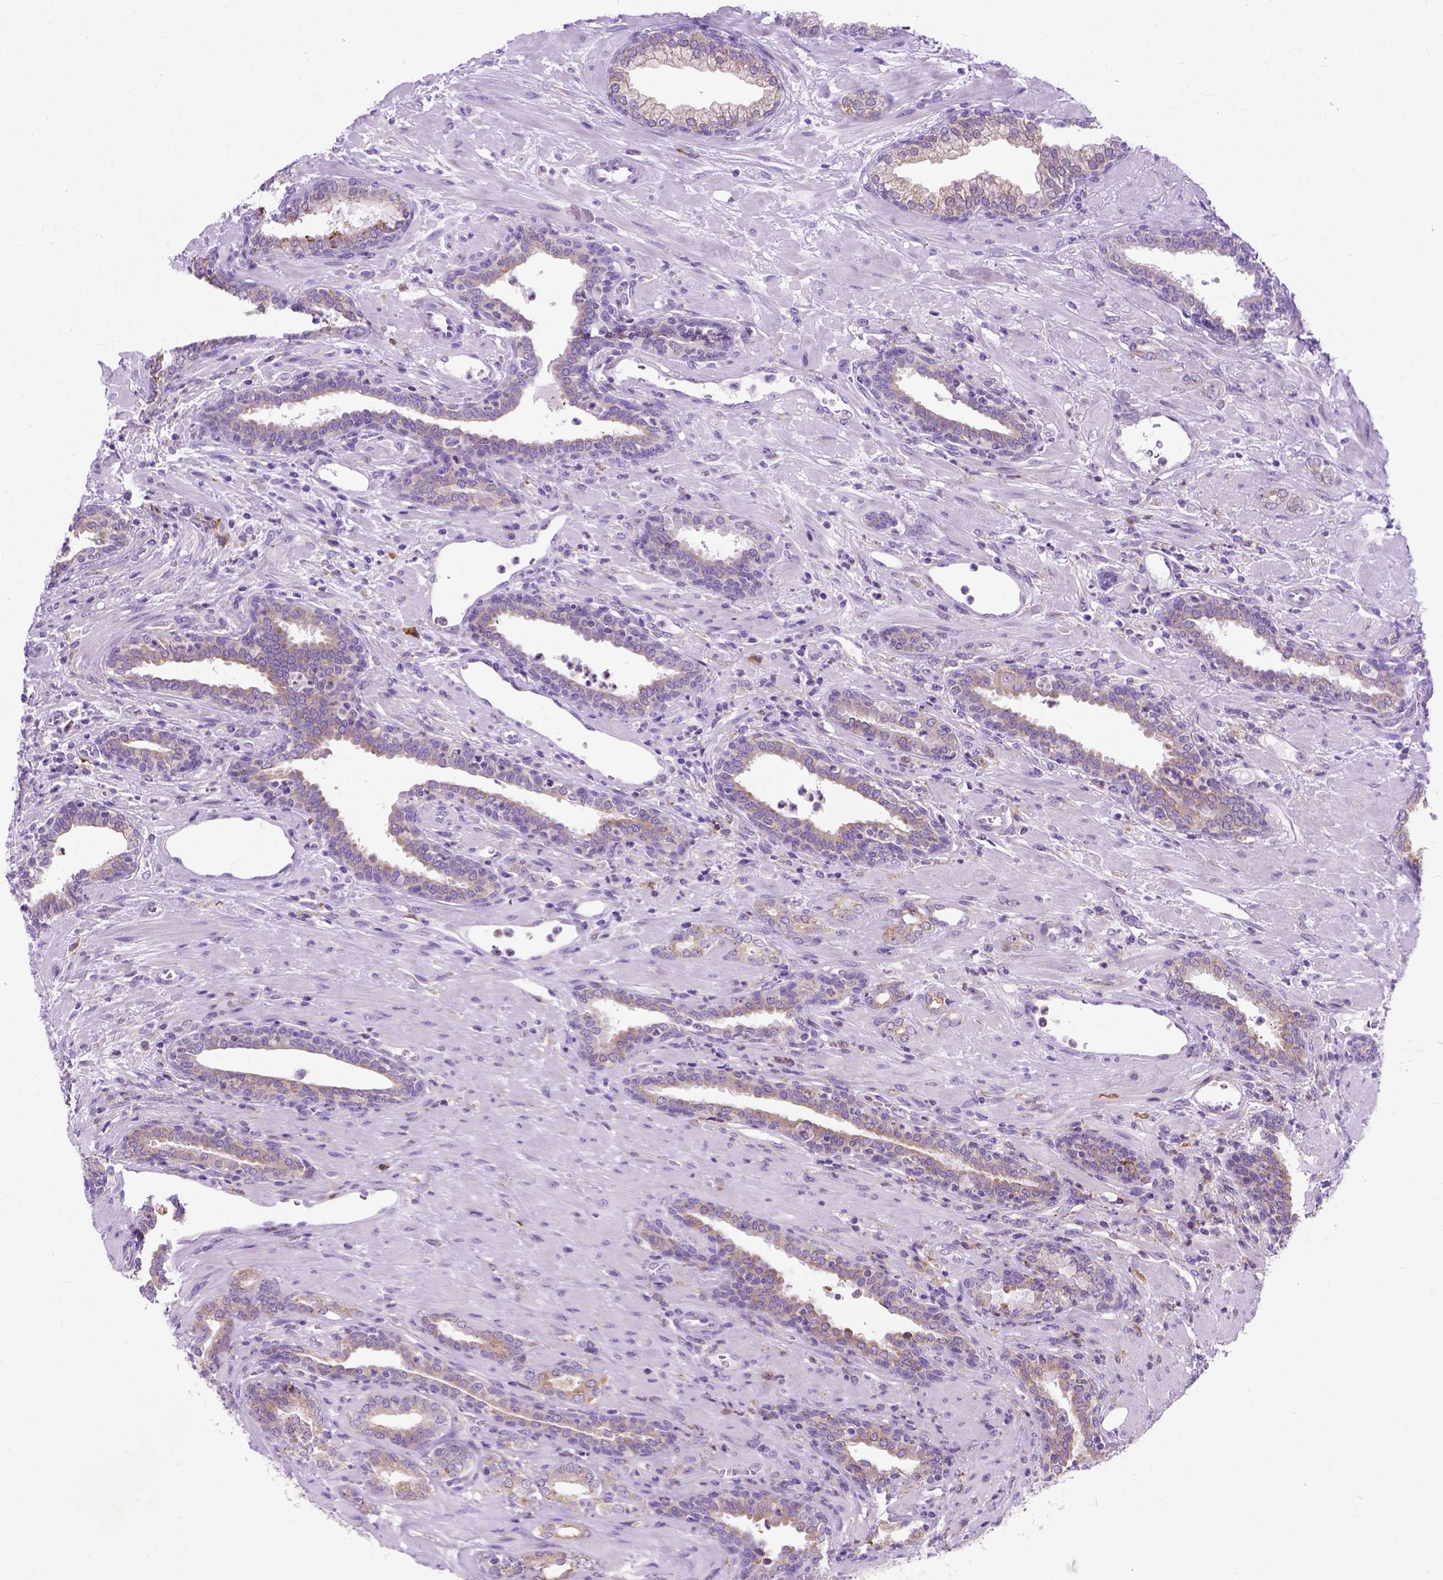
{"staining": {"intensity": "moderate", "quantity": ">75%", "location": "cytoplasmic/membranous"}, "tissue": "prostate cancer", "cell_type": "Tumor cells", "image_type": "cancer", "snomed": [{"axis": "morphology", "description": "Adenocarcinoma, Low grade"}, {"axis": "topography", "description": "Prostate"}], "caption": "DAB immunohistochemical staining of human prostate low-grade adenocarcinoma exhibits moderate cytoplasmic/membranous protein expression in approximately >75% of tumor cells. Using DAB (3,3'-diaminobenzidine) (brown) and hematoxylin (blue) stains, captured at high magnification using brightfield microscopy.", "gene": "PLK4", "patient": {"sex": "male", "age": 61}}